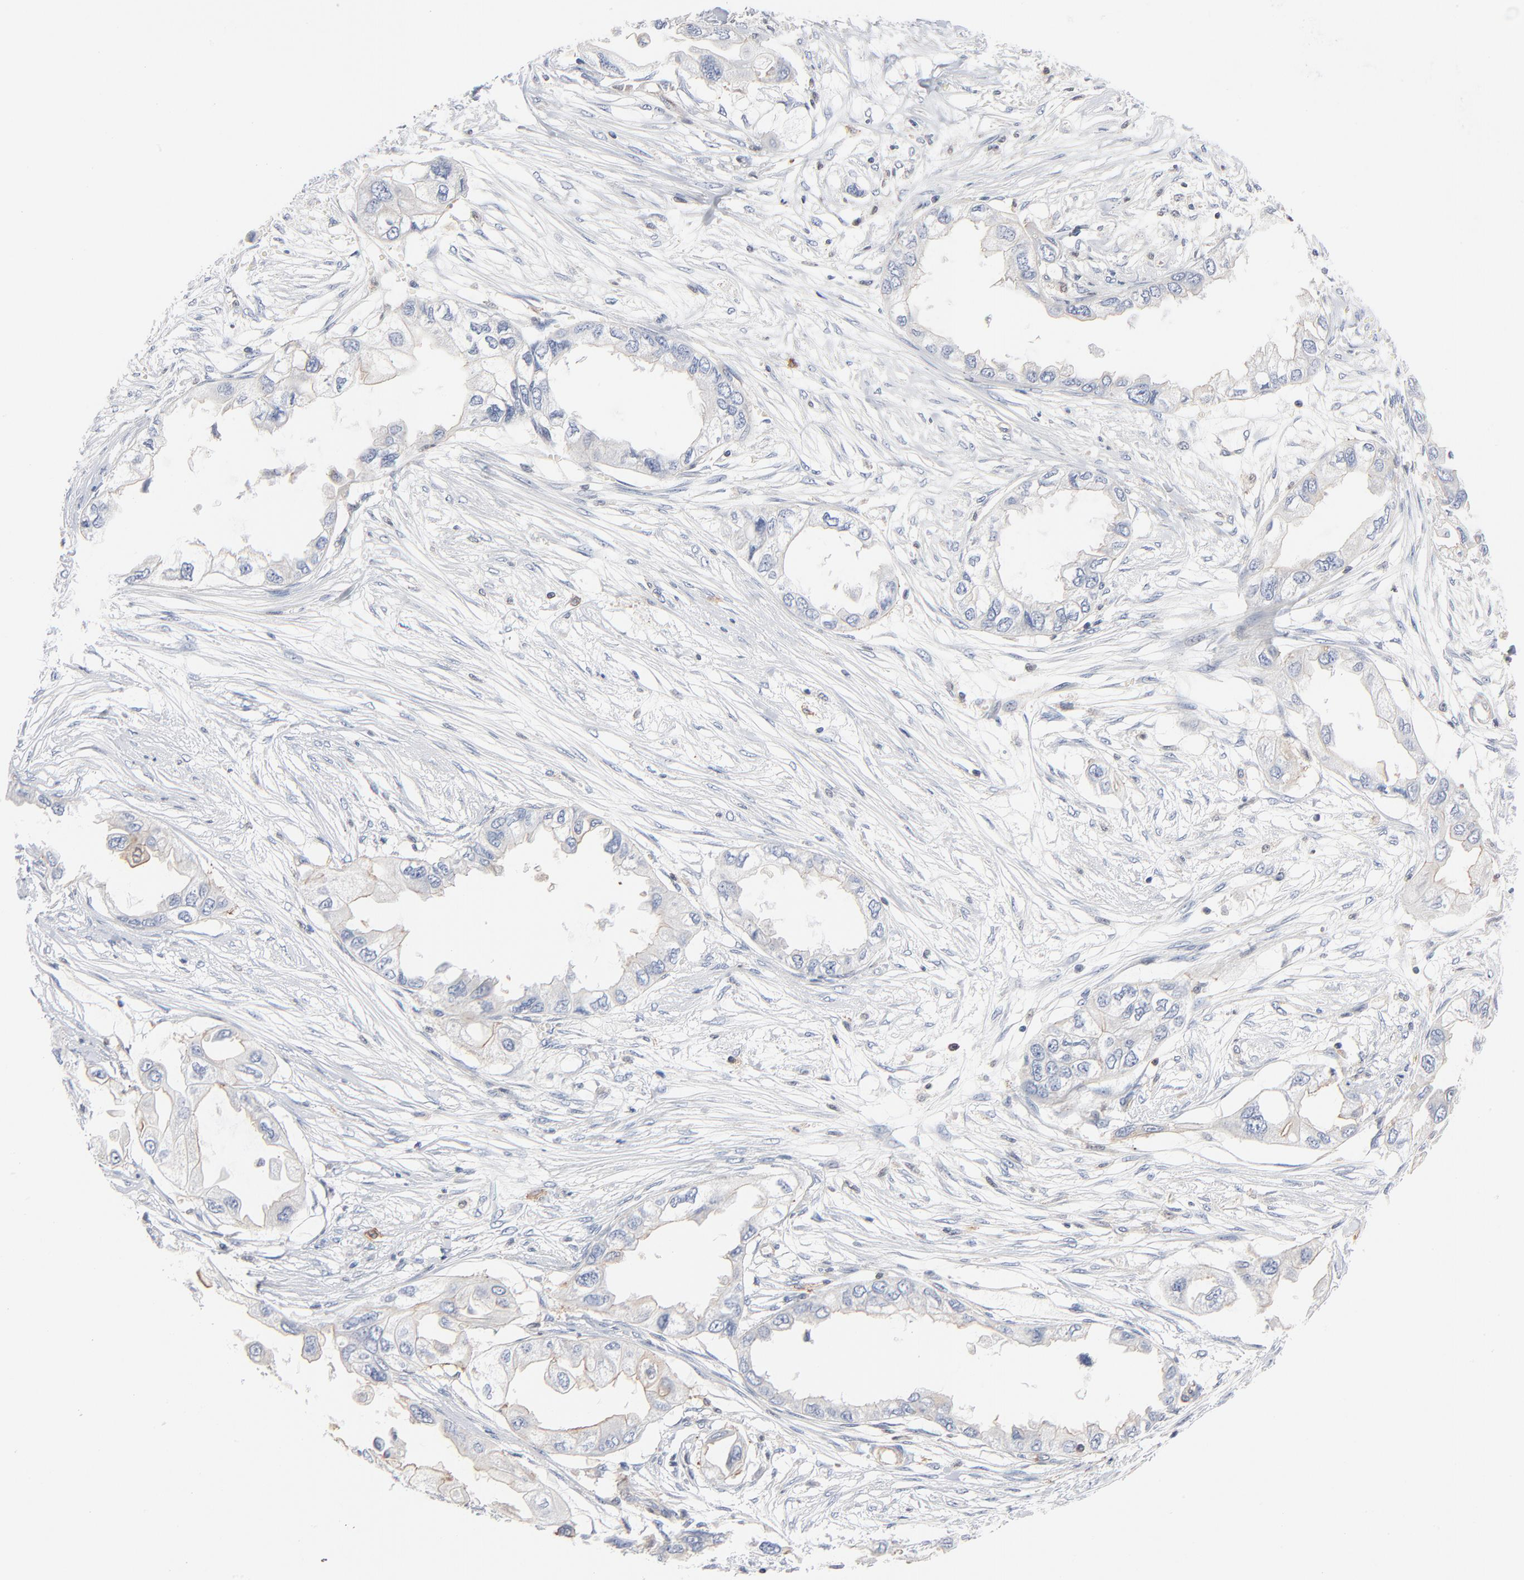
{"staining": {"intensity": "negative", "quantity": "none", "location": "none"}, "tissue": "endometrial cancer", "cell_type": "Tumor cells", "image_type": "cancer", "snomed": [{"axis": "morphology", "description": "Adenocarcinoma, NOS"}, {"axis": "topography", "description": "Endometrium"}], "caption": "Immunohistochemistry (IHC) micrograph of neoplastic tissue: adenocarcinoma (endometrial) stained with DAB reveals no significant protein expression in tumor cells. (Stains: DAB (3,3'-diaminobenzidine) immunohistochemistry with hematoxylin counter stain, Microscopy: brightfield microscopy at high magnification).", "gene": "ARHGEF6", "patient": {"sex": "female", "age": 67}}